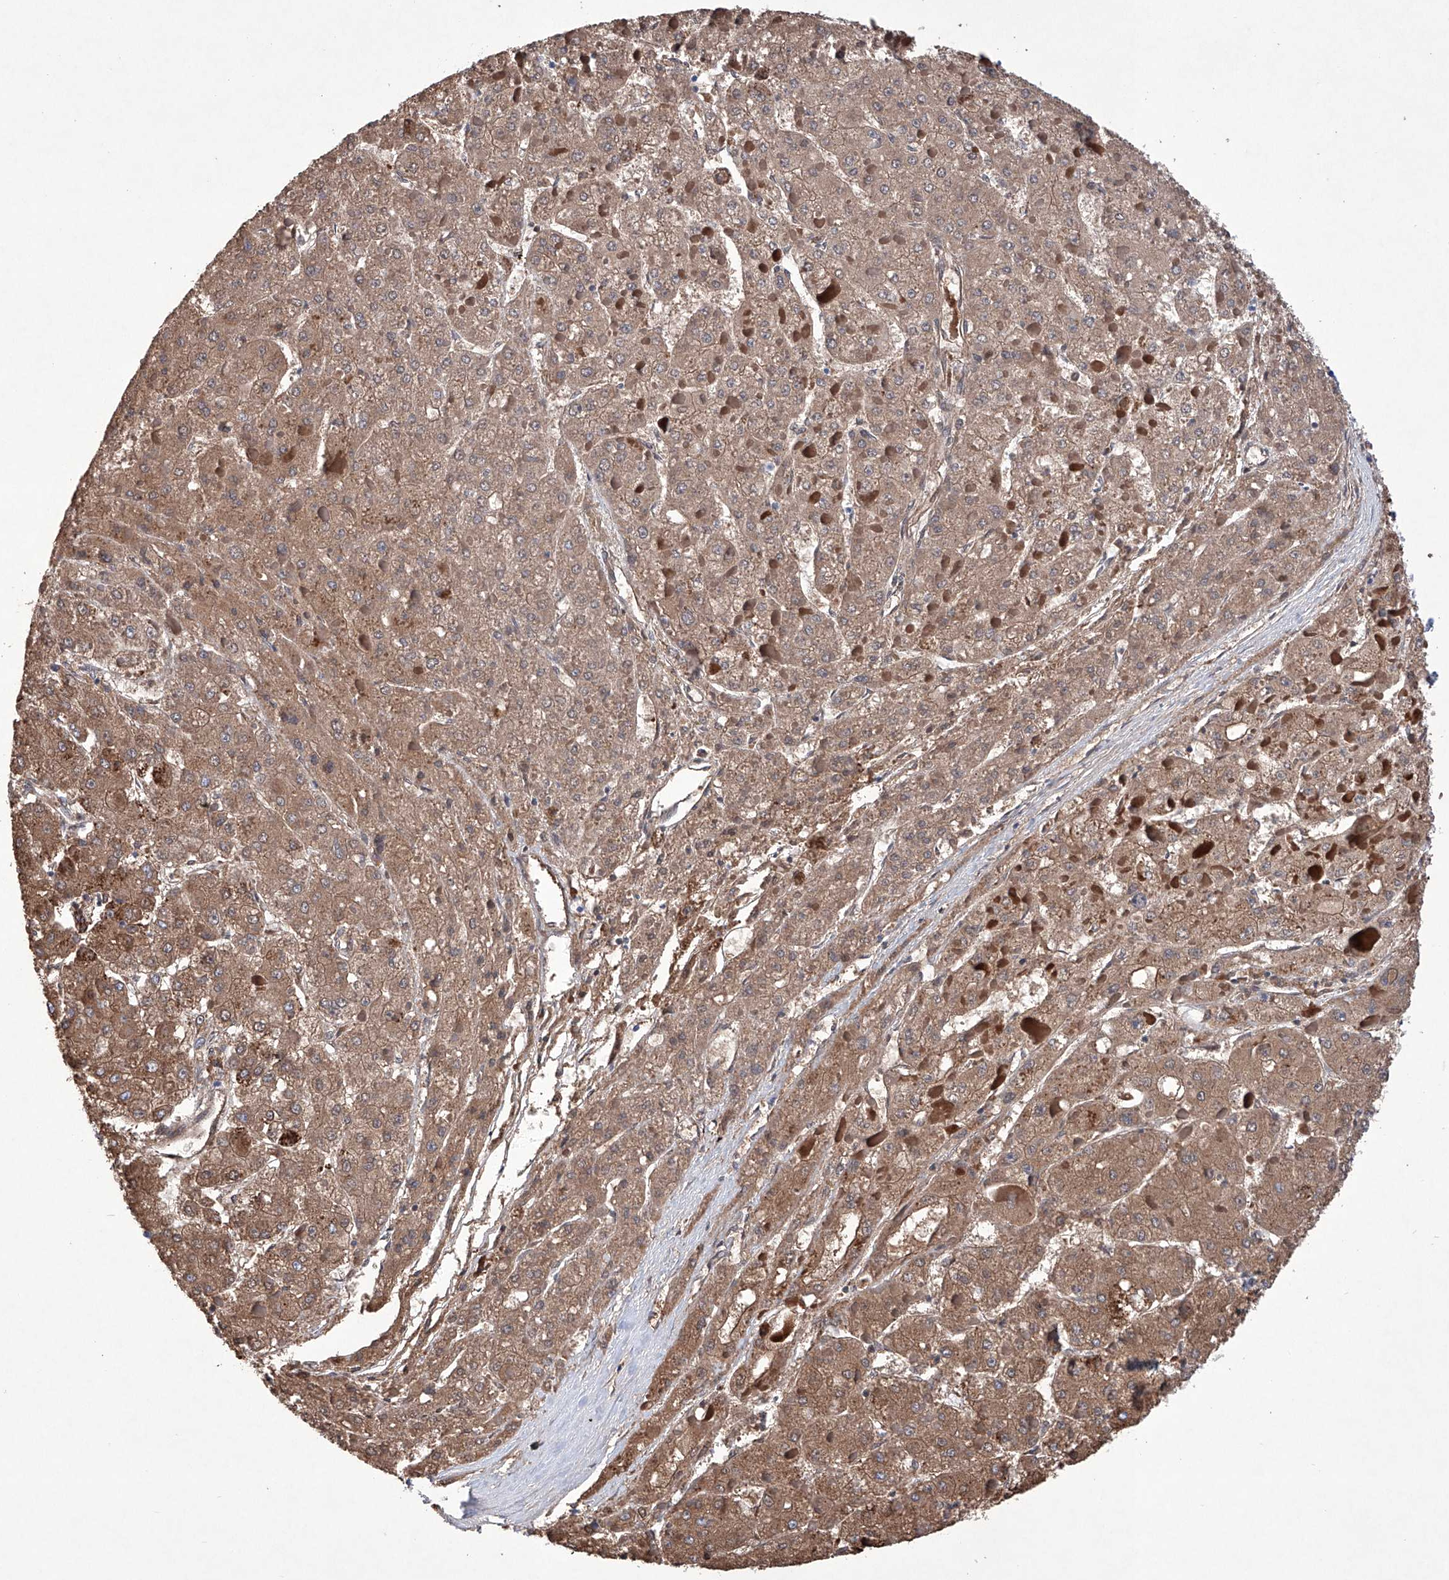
{"staining": {"intensity": "moderate", "quantity": ">75%", "location": "cytoplasmic/membranous"}, "tissue": "liver cancer", "cell_type": "Tumor cells", "image_type": "cancer", "snomed": [{"axis": "morphology", "description": "Carcinoma, Hepatocellular, NOS"}, {"axis": "topography", "description": "Liver"}], "caption": "Liver hepatocellular carcinoma stained with DAB (3,3'-diaminobenzidine) immunohistochemistry shows medium levels of moderate cytoplasmic/membranous expression in approximately >75% of tumor cells.", "gene": "NRROS", "patient": {"sex": "female", "age": 73}}